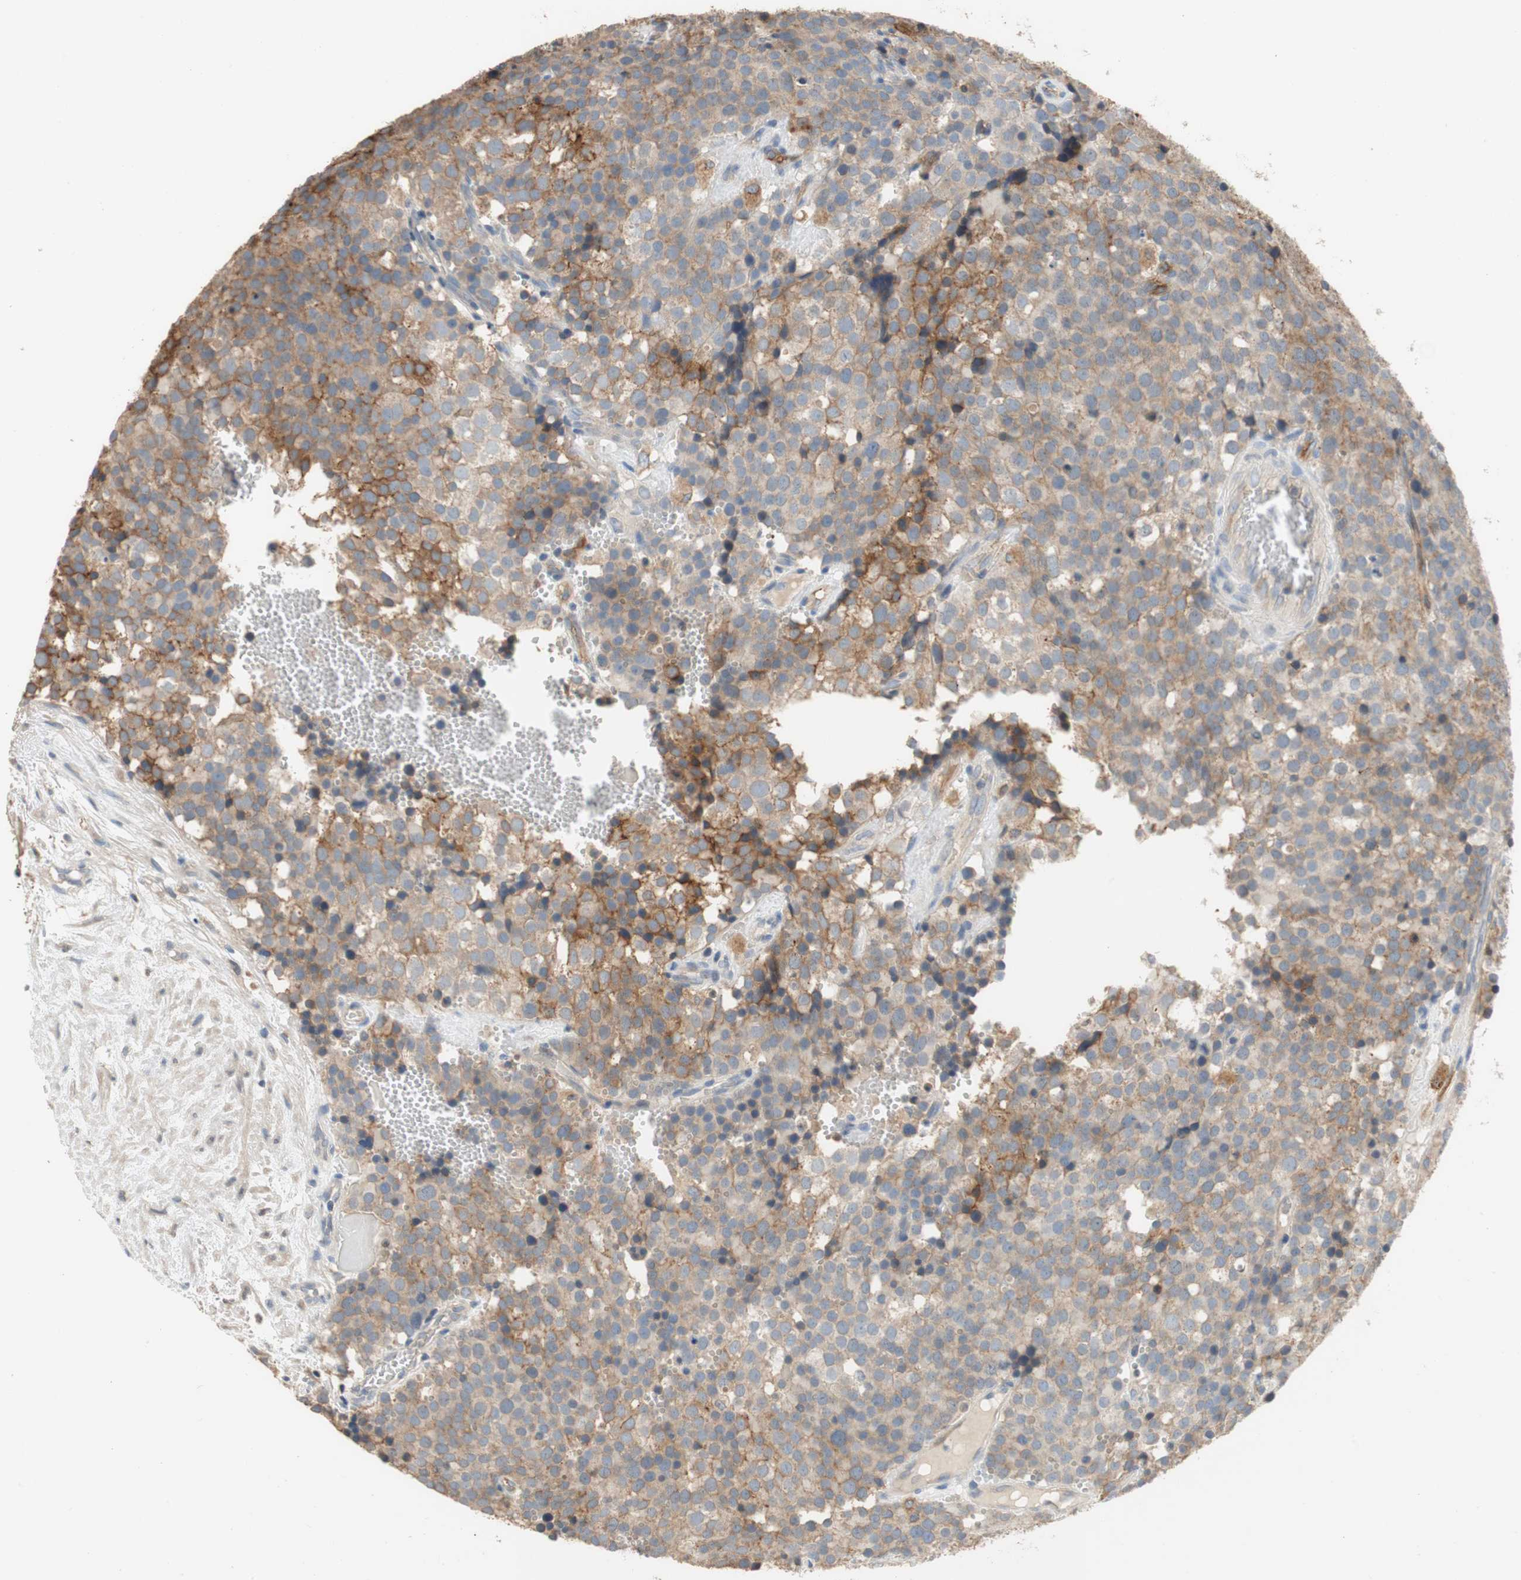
{"staining": {"intensity": "moderate", "quantity": "25%-75%", "location": "cytoplasmic/membranous"}, "tissue": "testis cancer", "cell_type": "Tumor cells", "image_type": "cancer", "snomed": [{"axis": "morphology", "description": "Seminoma, NOS"}, {"axis": "topography", "description": "Testis"}], "caption": "Testis cancer was stained to show a protein in brown. There is medium levels of moderate cytoplasmic/membranous staining in about 25%-75% of tumor cells. The staining was performed using DAB, with brown indicating positive protein expression. Nuclei are stained blue with hematoxylin.", "gene": "ALPL", "patient": {"sex": "male", "age": 71}}